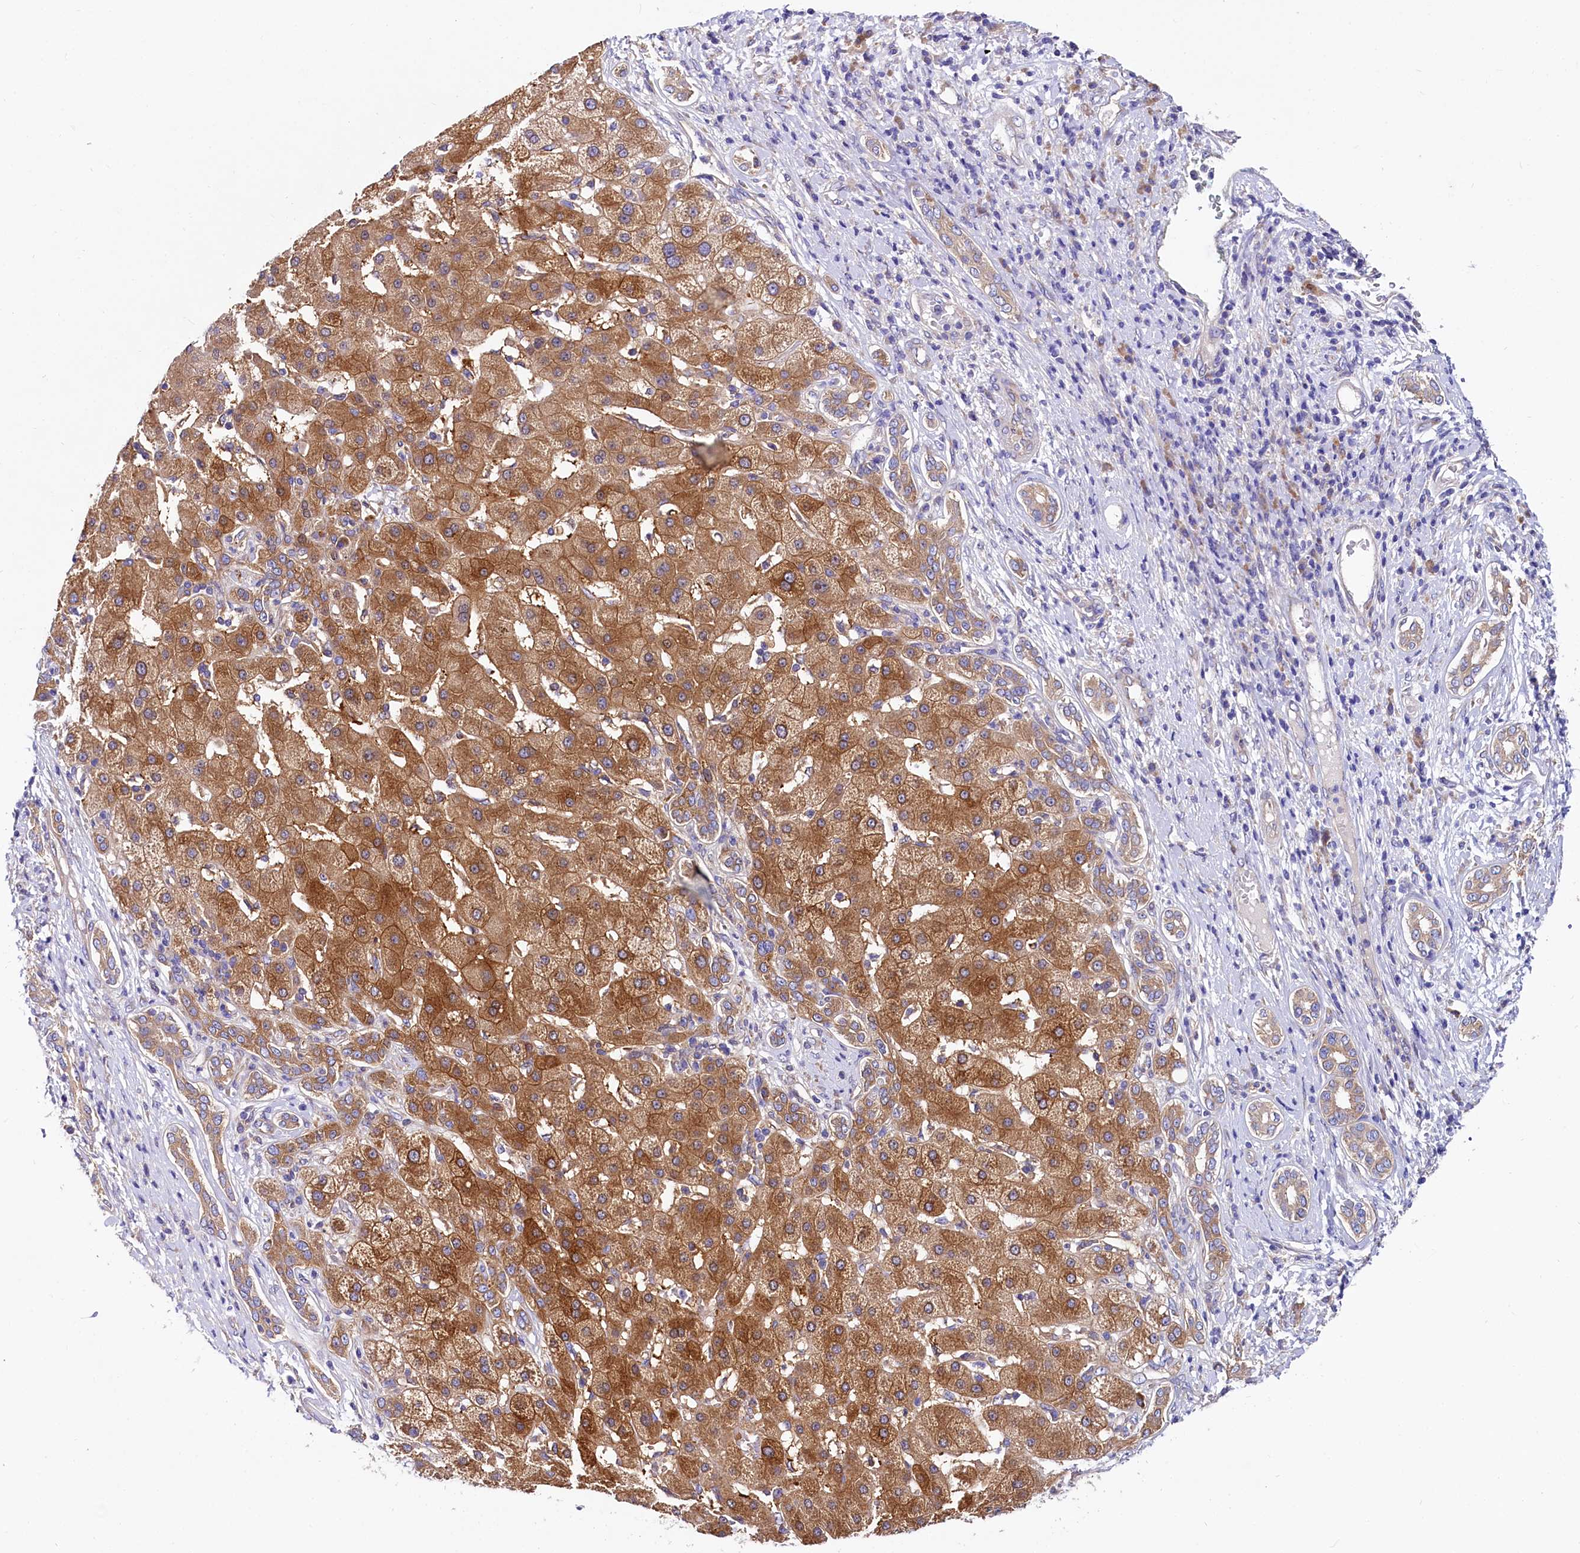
{"staining": {"intensity": "strong", "quantity": ">75%", "location": "cytoplasmic/membranous"}, "tissue": "liver cancer", "cell_type": "Tumor cells", "image_type": "cancer", "snomed": [{"axis": "morphology", "description": "Carcinoma, Hepatocellular, NOS"}, {"axis": "topography", "description": "Liver"}], "caption": "High-power microscopy captured an IHC image of liver cancer, revealing strong cytoplasmic/membranous expression in approximately >75% of tumor cells.", "gene": "QARS1", "patient": {"sex": "male", "age": 65}}